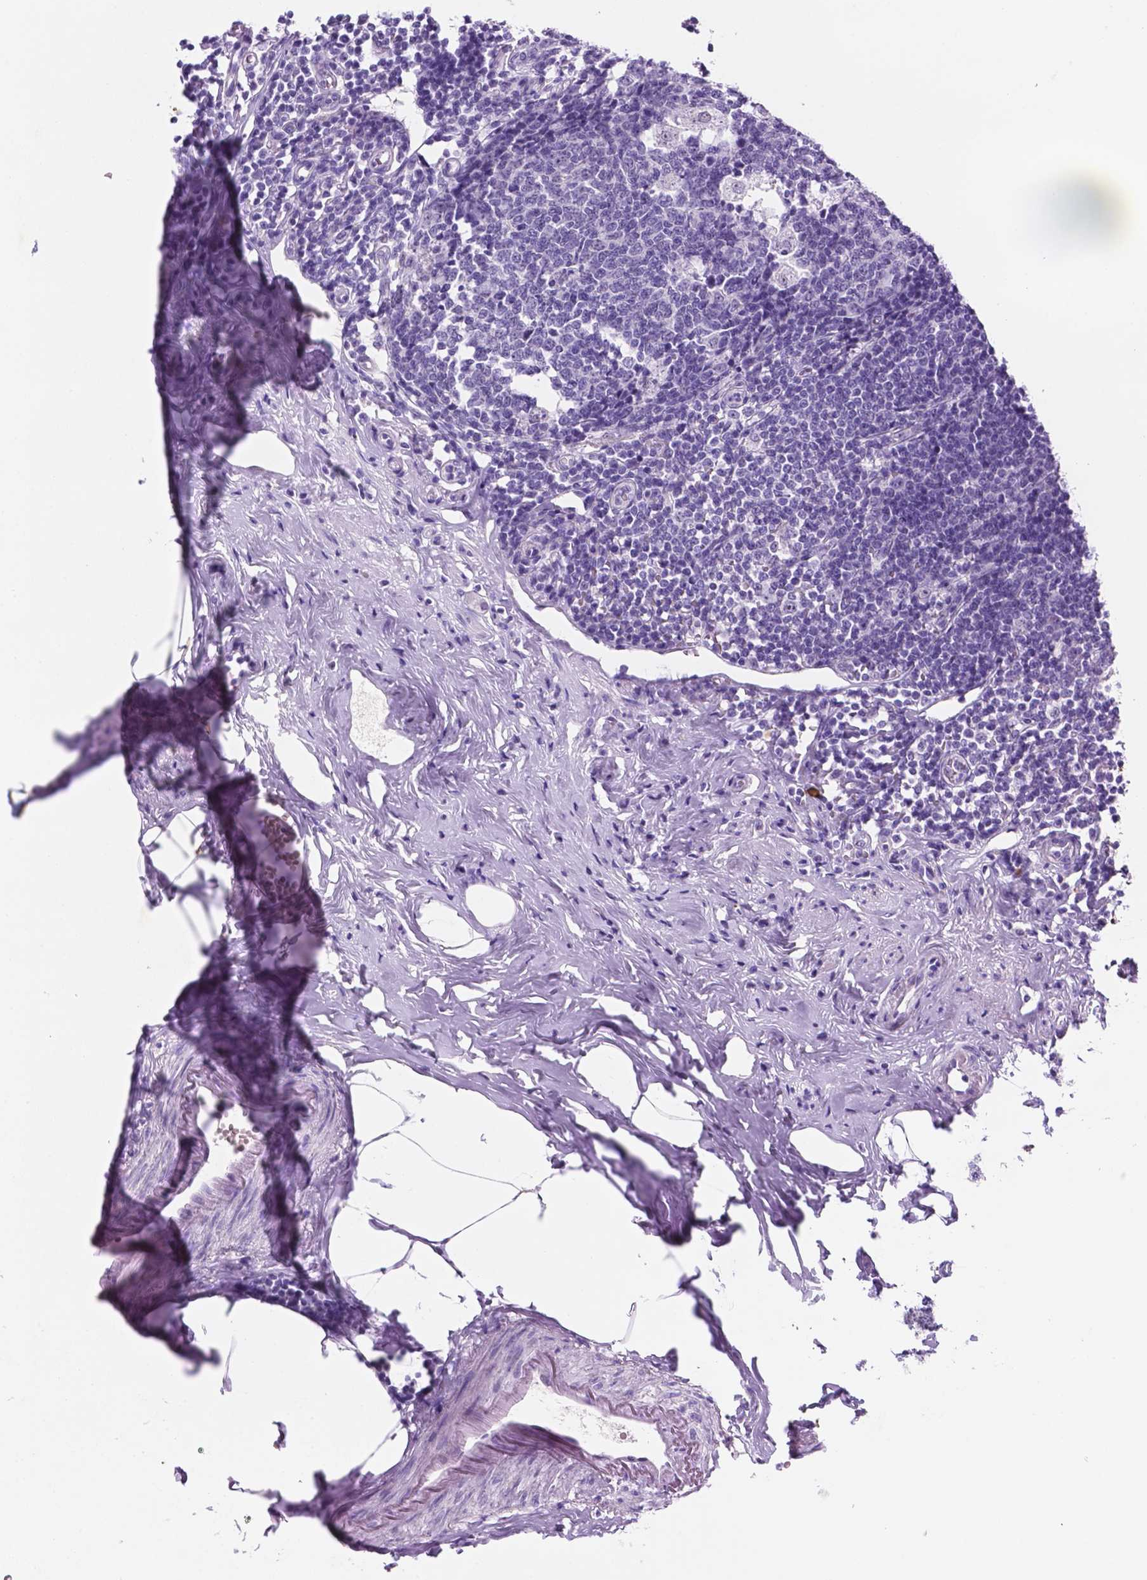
{"staining": {"intensity": "negative", "quantity": "none", "location": "none"}, "tissue": "appendix", "cell_type": "Glandular cells", "image_type": "normal", "snomed": [{"axis": "morphology", "description": "Normal tissue, NOS"}, {"axis": "morphology", "description": "Carcinoma, endometroid"}, {"axis": "topography", "description": "Appendix"}, {"axis": "topography", "description": "Colon"}], "caption": "There is no significant positivity in glandular cells of appendix. Brightfield microscopy of immunohistochemistry stained with DAB (3,3'-diaminobenzidine) (brown) and hematoxylin (blue), captured at high magnification.", "gene": "C18orf21", "patient": {"sex": "female", "age": 60}}